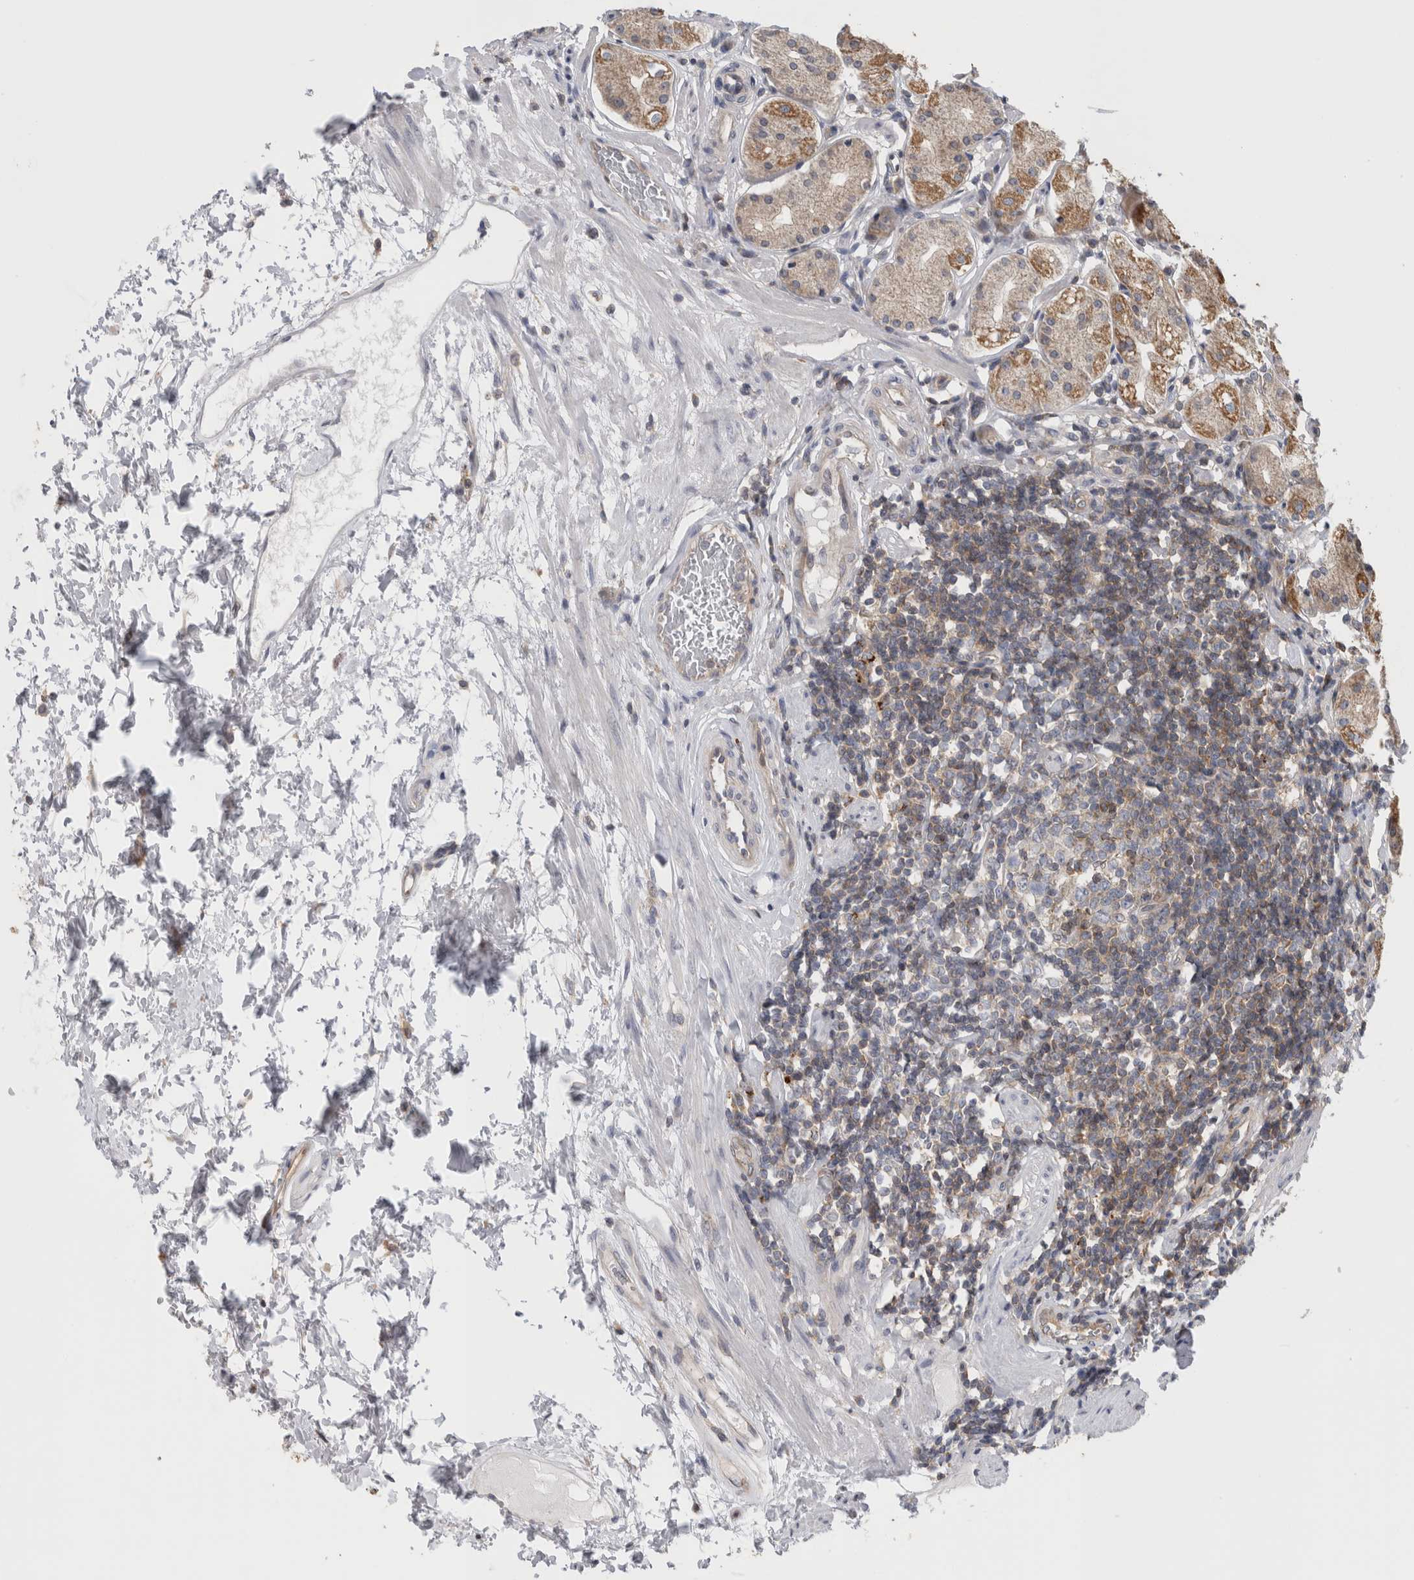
{"staining": {"intensity": "moderate", "quantity": ">75%", "location": "cytoplasmic/membranous"}, "tissue": "stomach", "cell_type": "Glandular cells", "image_type": "normal", "snomed": [{"axis": "morphology", "description": "Normal tissue, NOS"}, {"axis": "topography", "description": "Stomach"}, {"axis": "topography", "description": "Stomach, lower"}], "caption": "An immunohistochemistry micrograph of normal tissue is shown. Protein staining in brown labels moderate cytoplasmic/membranous positivity in stomach within glandular cells. (Brightfield microscopy of DAB IHC at high magnification).", "gene": "GRIK2", "patient": {"sex": "female", "age": 56}}